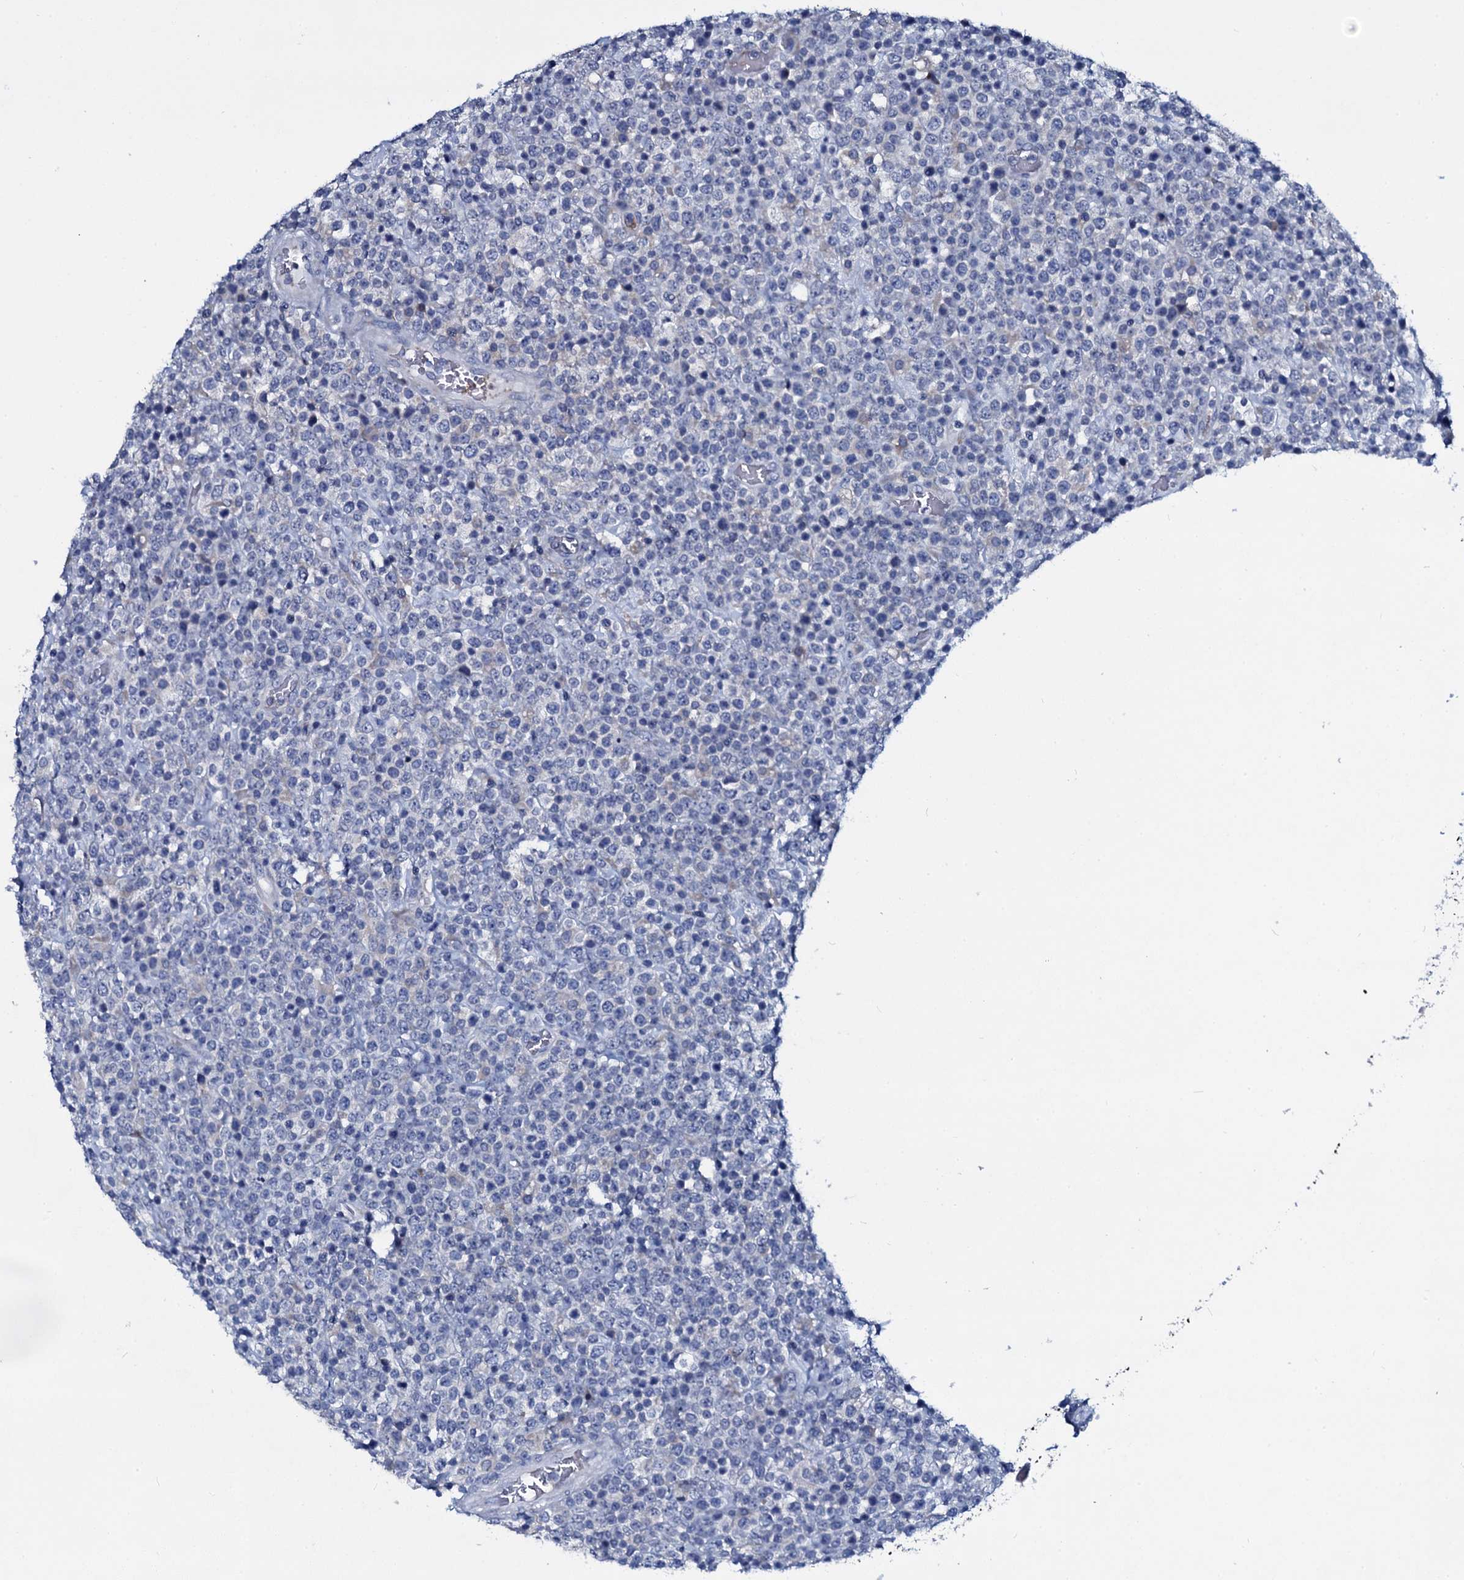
{"staining": {"intensity": "negative", "quantity": "none", "location": "none"}, "tissue": "lymphoma", "cell_type": "Tumor cells", "image_type": "cancer", "snomed": [{"axis": "morphology", "description": "Malignant lymphoma, non-Hodgkin's type, High grade"}, {"axis": "topography", "description": "Colon"}], "caption": "The immunohistochemistry (IHC) histopathology image has no significant staining in tumor cells of malignant lymphoma, non-Hodgkin's type (high-grade) tissue.", "gene": "TPGS2", "patient": {"sex": "female", "age": 53}}